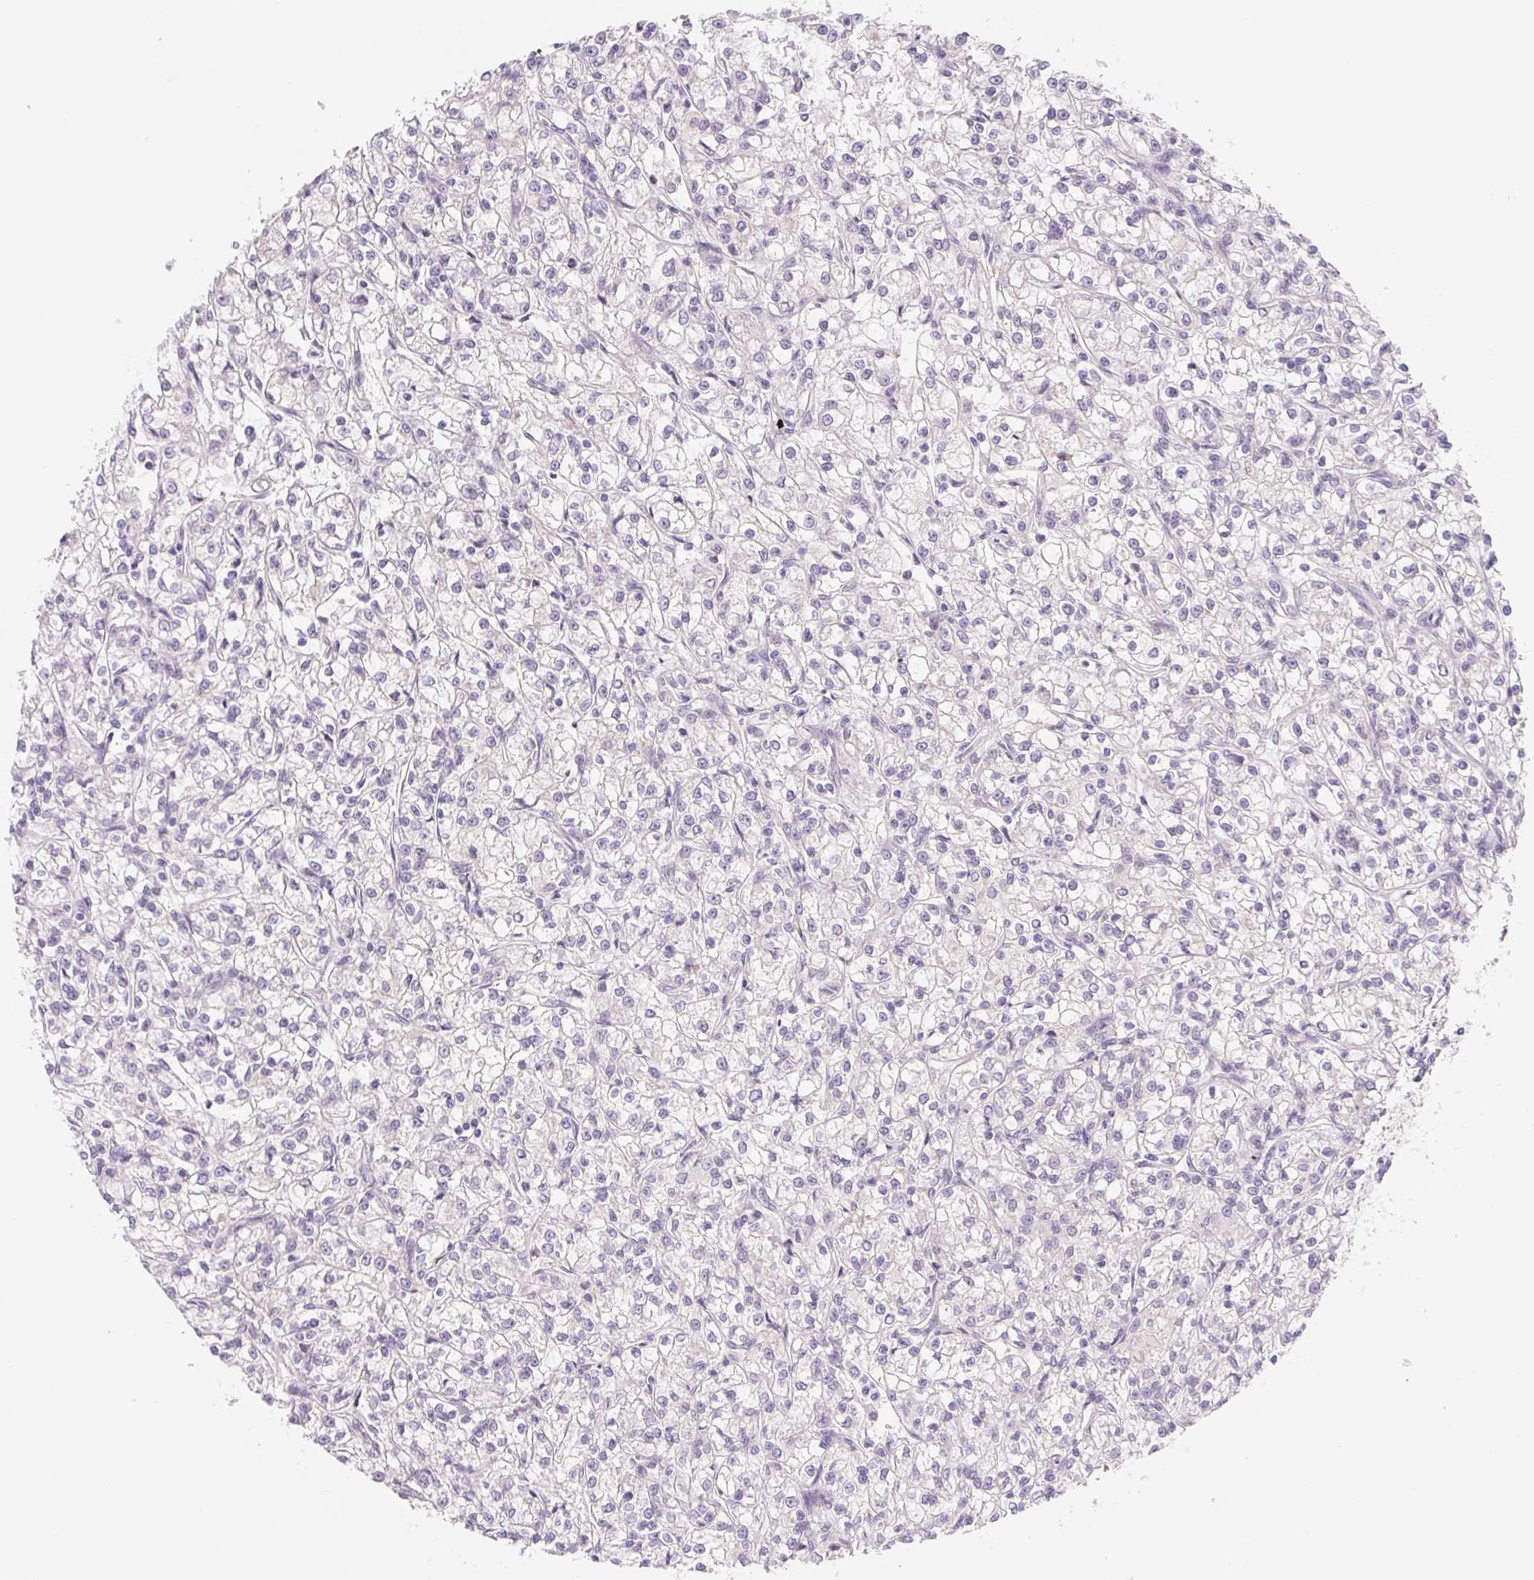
{"staining": {"intensity": "negative", "quantity": "none", "location": "none"}, "tissue": "renal cancer", "cell_type": "Tumor cells", "image_type": "cancer", "snomed": [{"axis": "morphology", "description": "Adenocarcinoma, NOS"}, {"axis": "topography", "description": "Kidney"}], "caption": "Immunohistochemical staining of adenocarcinoma (renal) demonstrates no significant expression in tumor cells.", "gene": "CTNND2", "patient": {"sex": "female", "age": 59}}